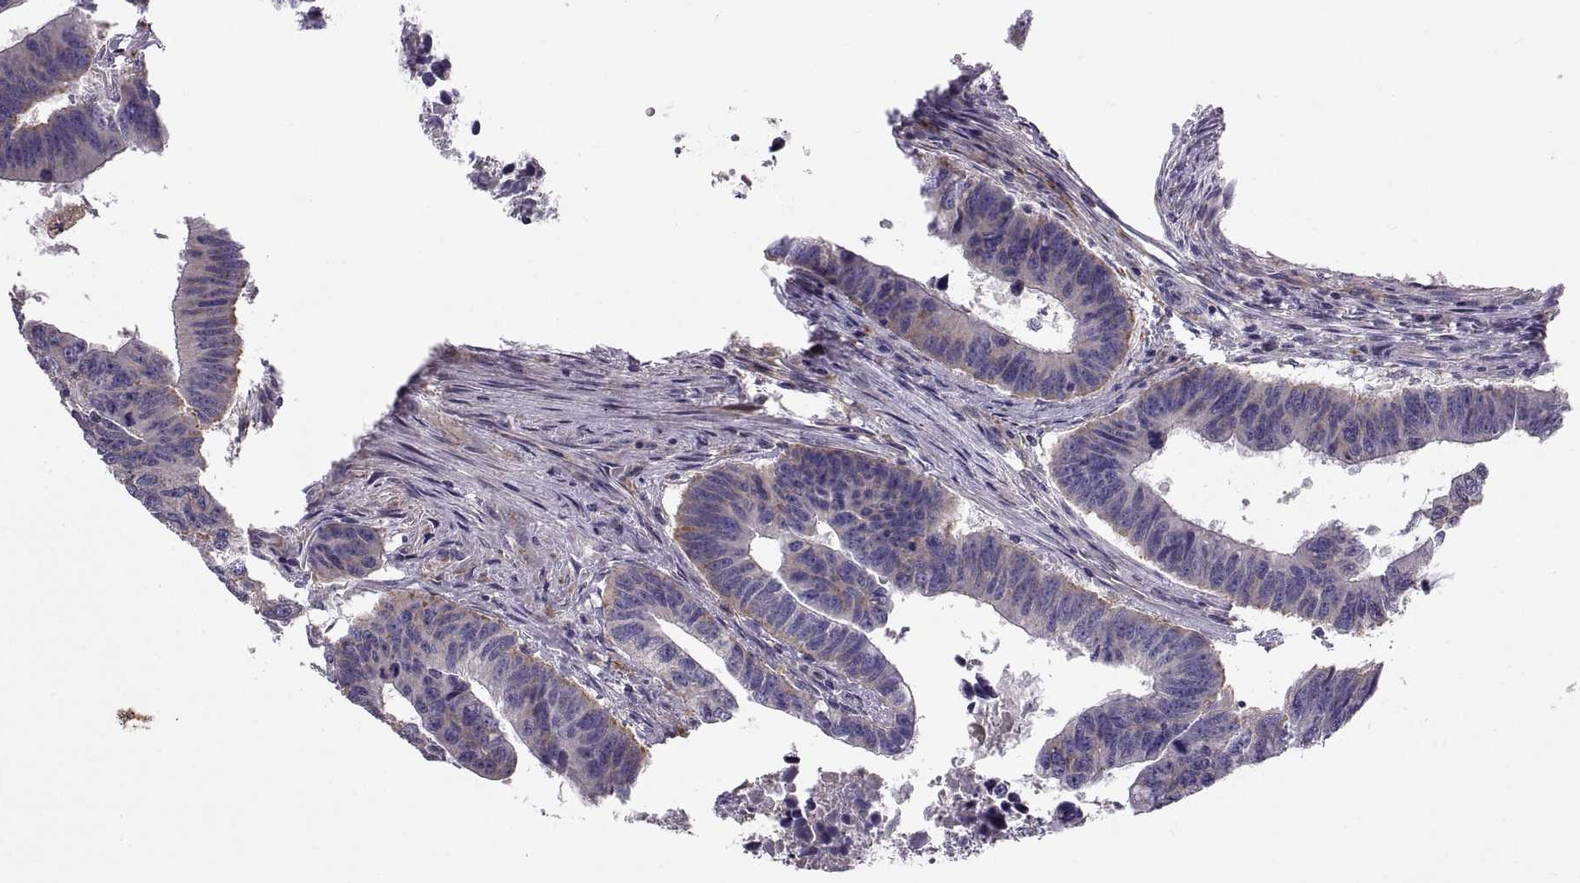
{"staining": {"intensity": "negative", "quantity": "none", "location": "none"}, "tissue": "colorectal cancer", "cell_type": "Tumor cells", "image_type": "cancer", "snomed": [{"axis": "morphology", "description": "Adenocarcinoma, NOS"}, {"axis": "topography", "description": "Rectum"}], "caption": "Colorectal adenocarcinoma stained for a protein using IHC demonstrates no positivity tumor cells.", "gene": "ARSL", "patient": {"sex": "female", "age": 85}}